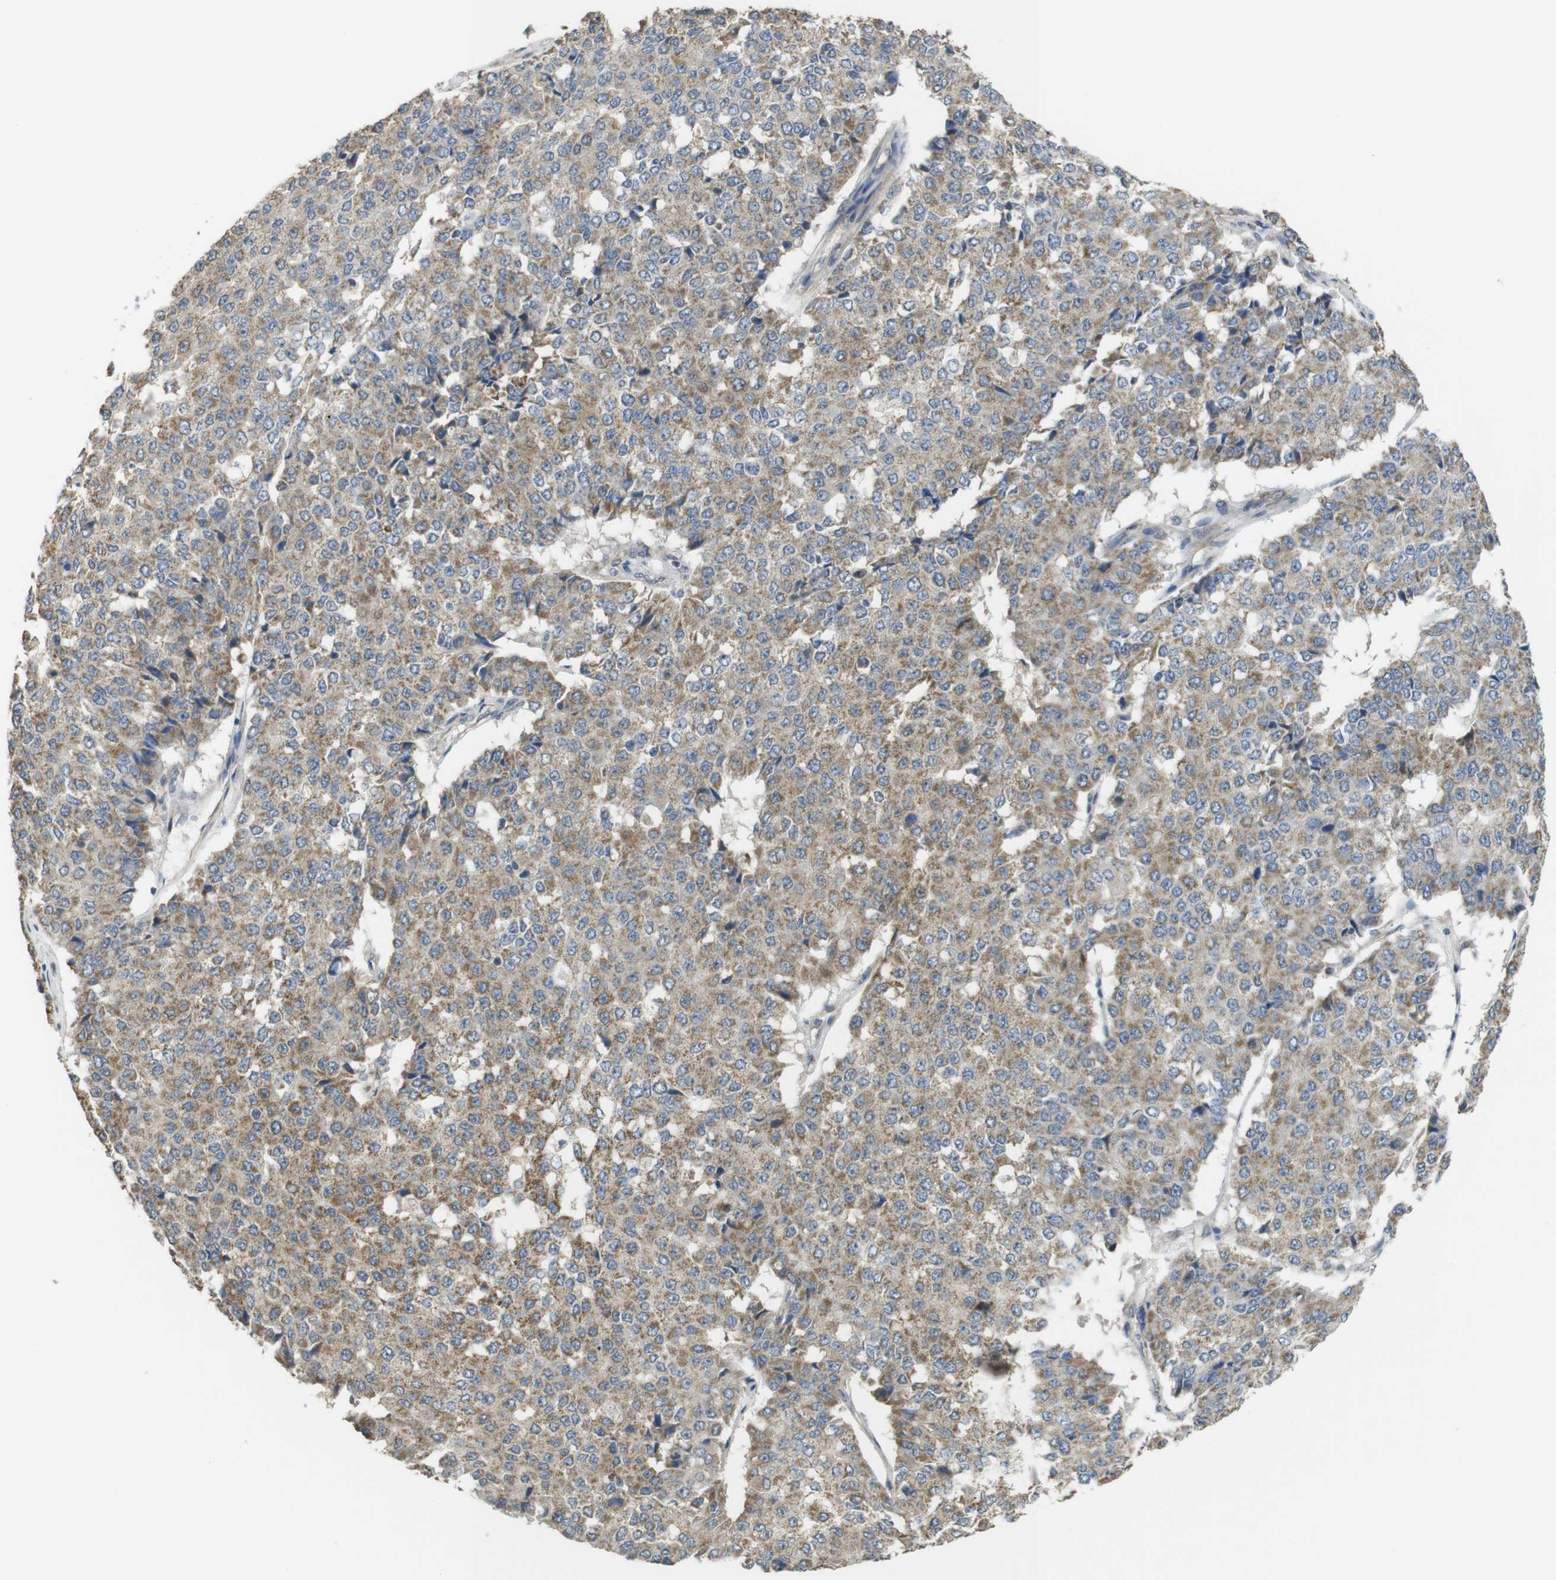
{"staining": {"intensity": "moderate", "quantity": ">75%", "location": "cytoplasmic/membranous"}, "tissue": "pancreatic cancer", "cell_type": "Tumor cells", "image_type": "cancer", "snomed": [{"axis": "morphology", "description": "Adenocarcinoma, NOS"}, {"axis": "topography", "description": "Pancreas"}], "caption": "A brown stain labels moderate cytoplasmic/membranous expression of a protein in human adenocarcinoma (pancreatic) tumor cells.", "gene": "CALHM2", "patient": {"sex": "male", "age": 50}}